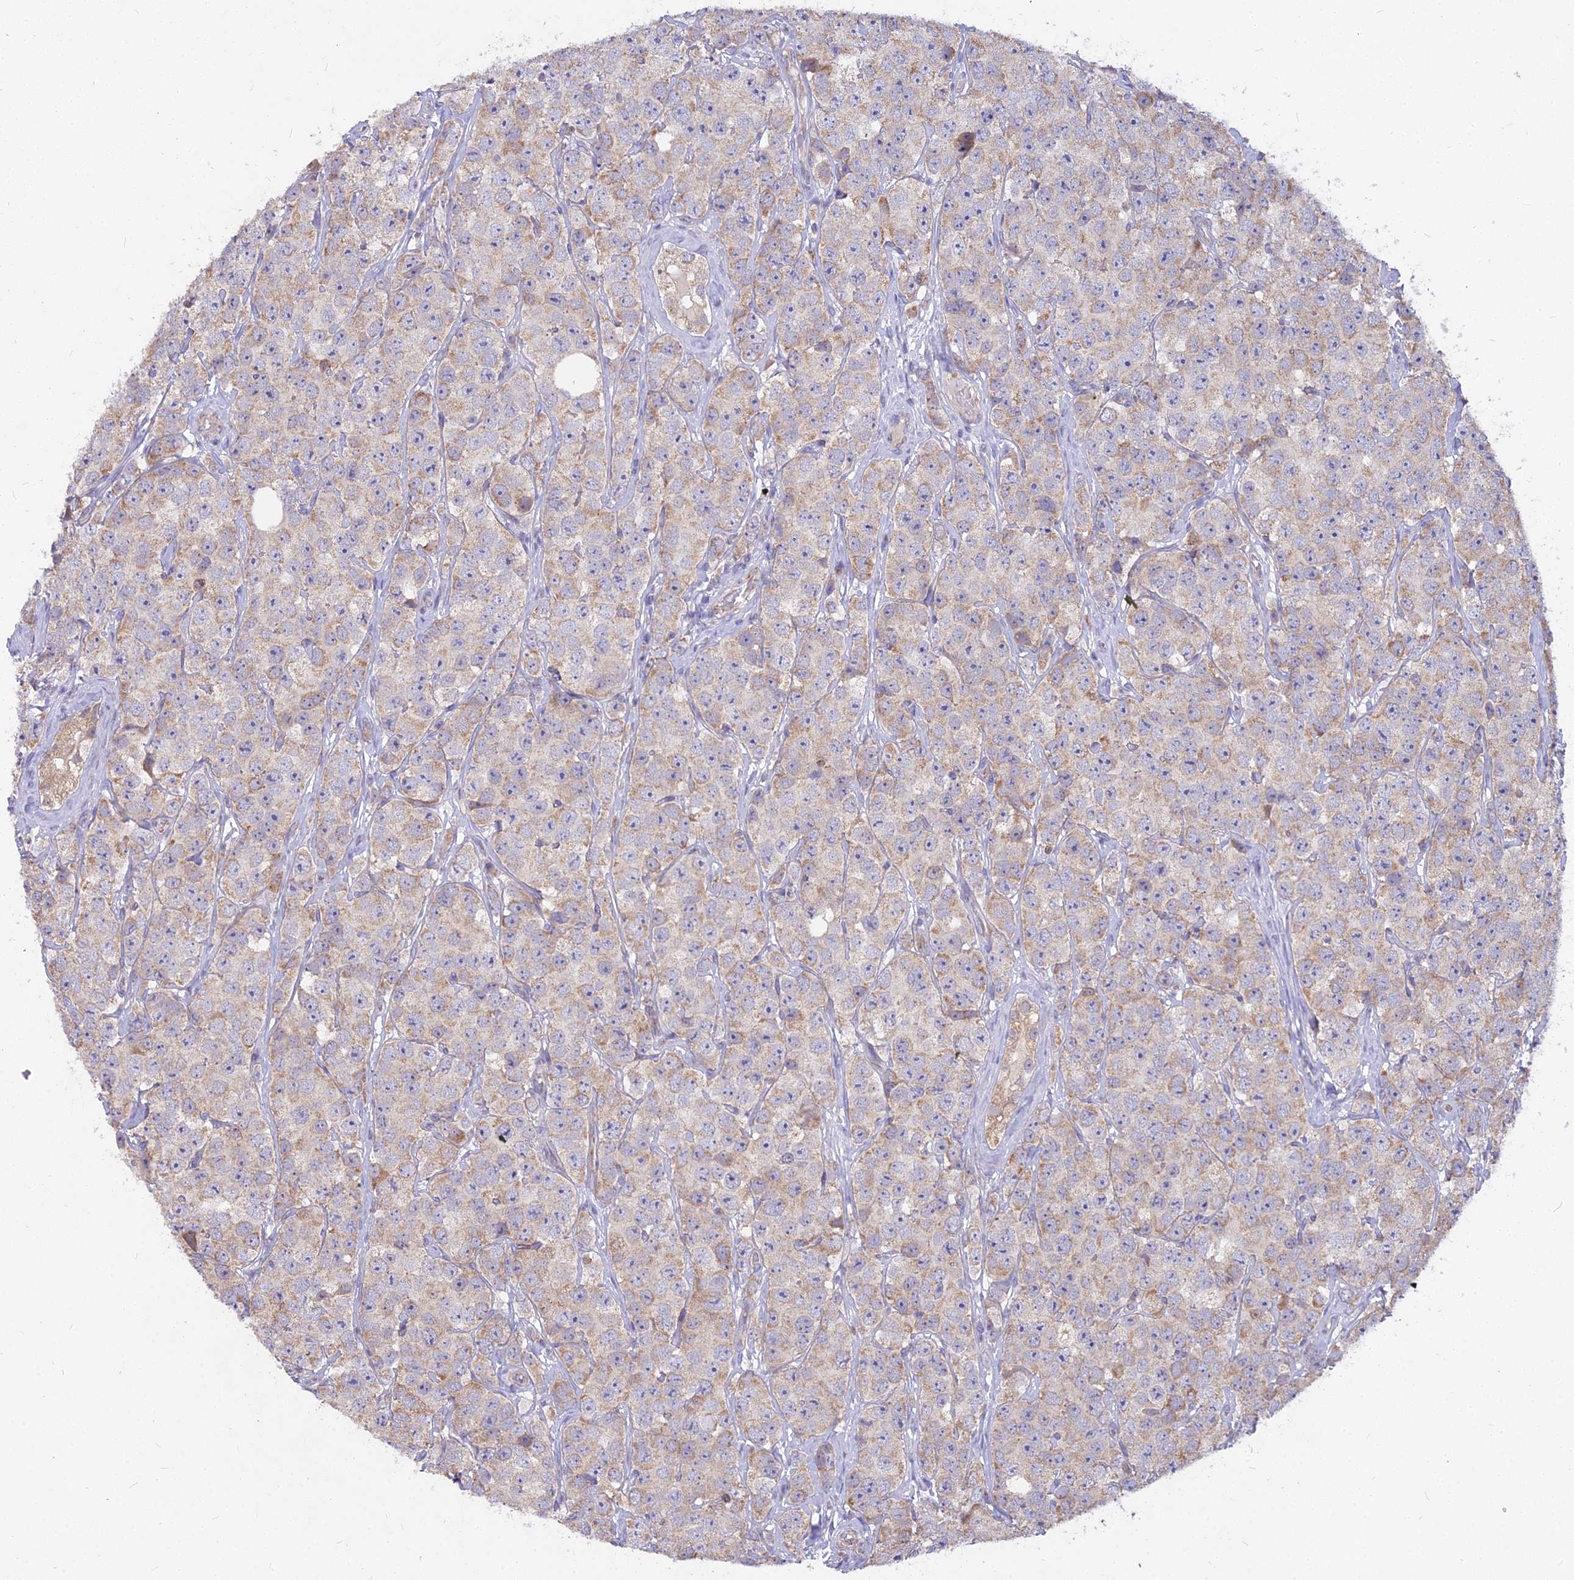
{"staining": {"intensity": "weak", "quantity": ">75%", "location": "cytoplasmic/membranous"}, "tissue": "testis cancer", "cell_type": "Tumor cells", "image_type": "cancer", "snomed": [{"axis": "morphology", "description": "Seminoma, NOS"}, {"axis": "topography", "description": "Testis"}], "caption": "Weak cytoplasmic/membranous staining is appreciated in about >75% of tumor cells in testis seminoma. The protein is stained brown, and the nuclei are stained in blue (DAB IHC with brightfield microscopy, high magnification).", "gene": "MICU2", "patient": {"sex": "male", "age": 28}}